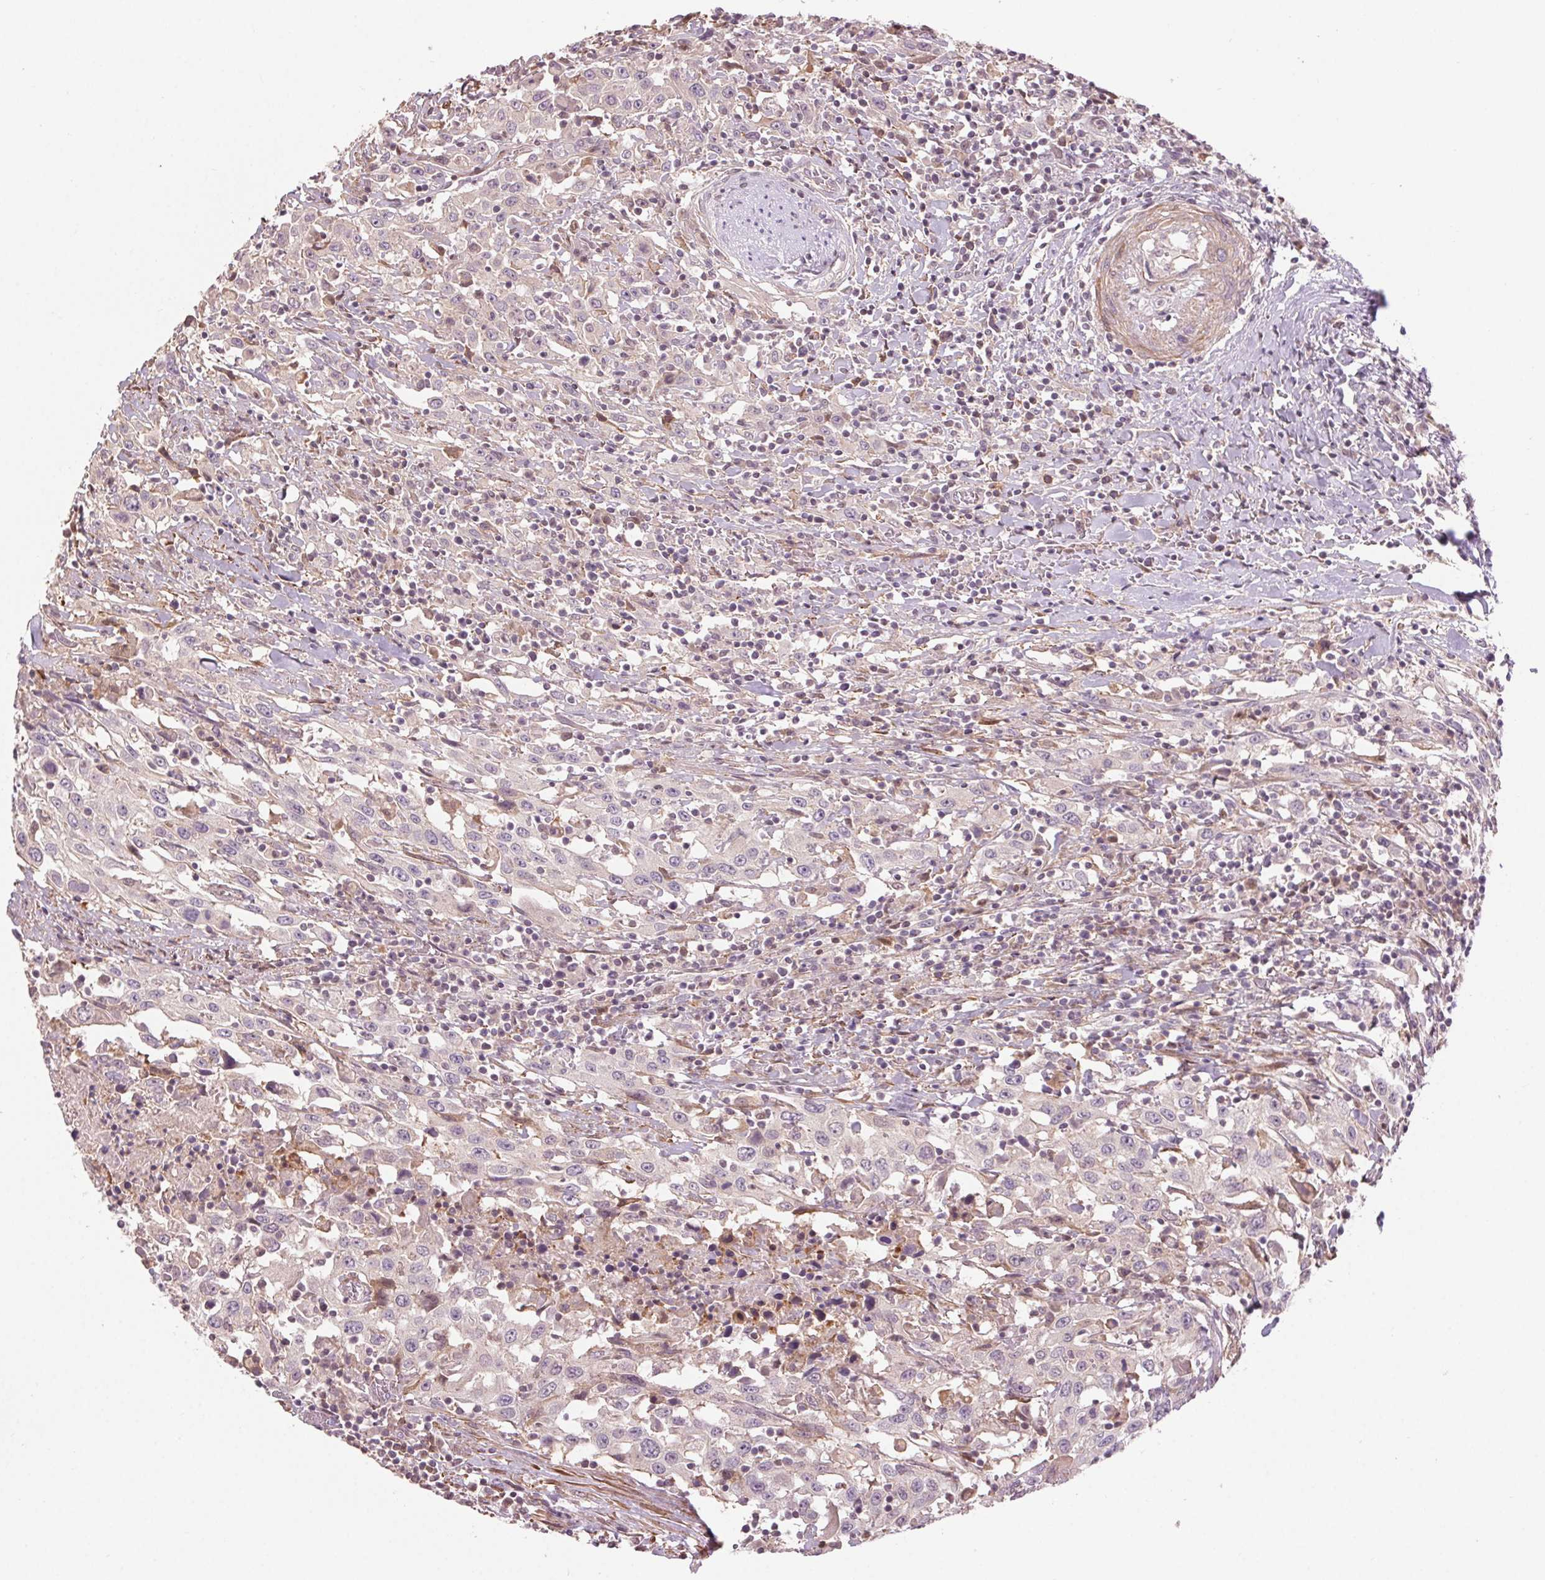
{"staining": {"intensity": "negative", "quantity": "none", "location": "none"}, "tissue": "urothelial cancer", "cell_type": "Tumor cells", "image_type": "cancer", "snomed": [{"axis": "morphology", "description": "Urothelial carcinoma, High grade"}, {"axis": "topography", "description": "Urinary bladder"}], "caption": "DAB immunohistochemical staining of human urothelial cancer demonstrates no significant expression in tumor cells.", "gene": "HHLA2", "patient": {"sex": "male", "age": 61}}